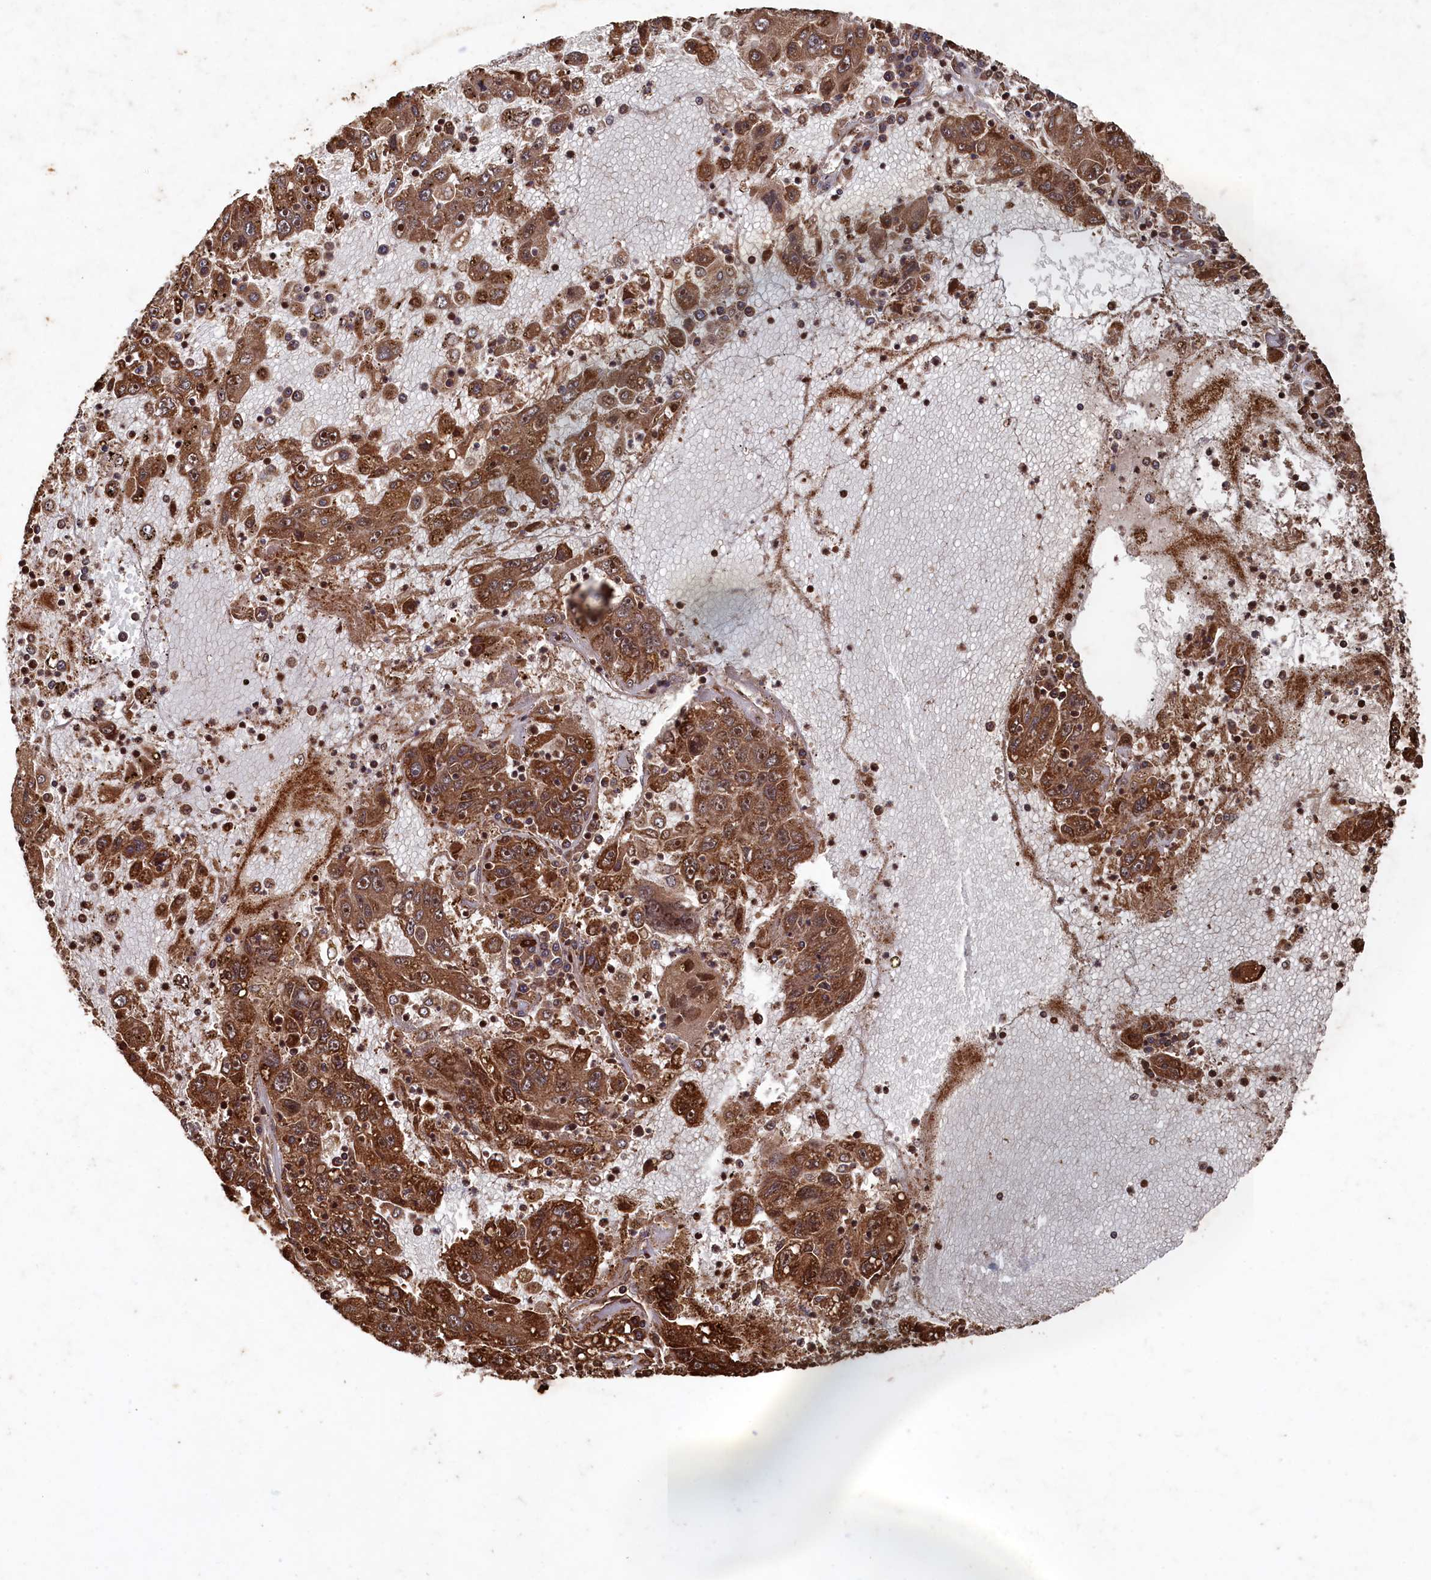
{"staining": {"intensity": "strong", "quantity": ">75%", "location": "cytoplasmic/membranous,nuclear"}, "tissue": "liver cancer", "cell_type": "Tumor cells", "image_type": "cancer", "snomed": [{"axis": "morphology", "description": "Carcinoma, Hepatocellular, NOS"}, {"axis": "topography", "description": "Liver"}], "caption": "DAB (3,3'-diaminobenzidine) immunohistochemical staining of human liver cancer (hepatocellular carcinoma) exhibits strong cytoplasmic/membranous and nuclear protein expression in approximately >75% of tumor cells.", "gene": "PIGN", "patient": {"sex": "male", "age": 49}}